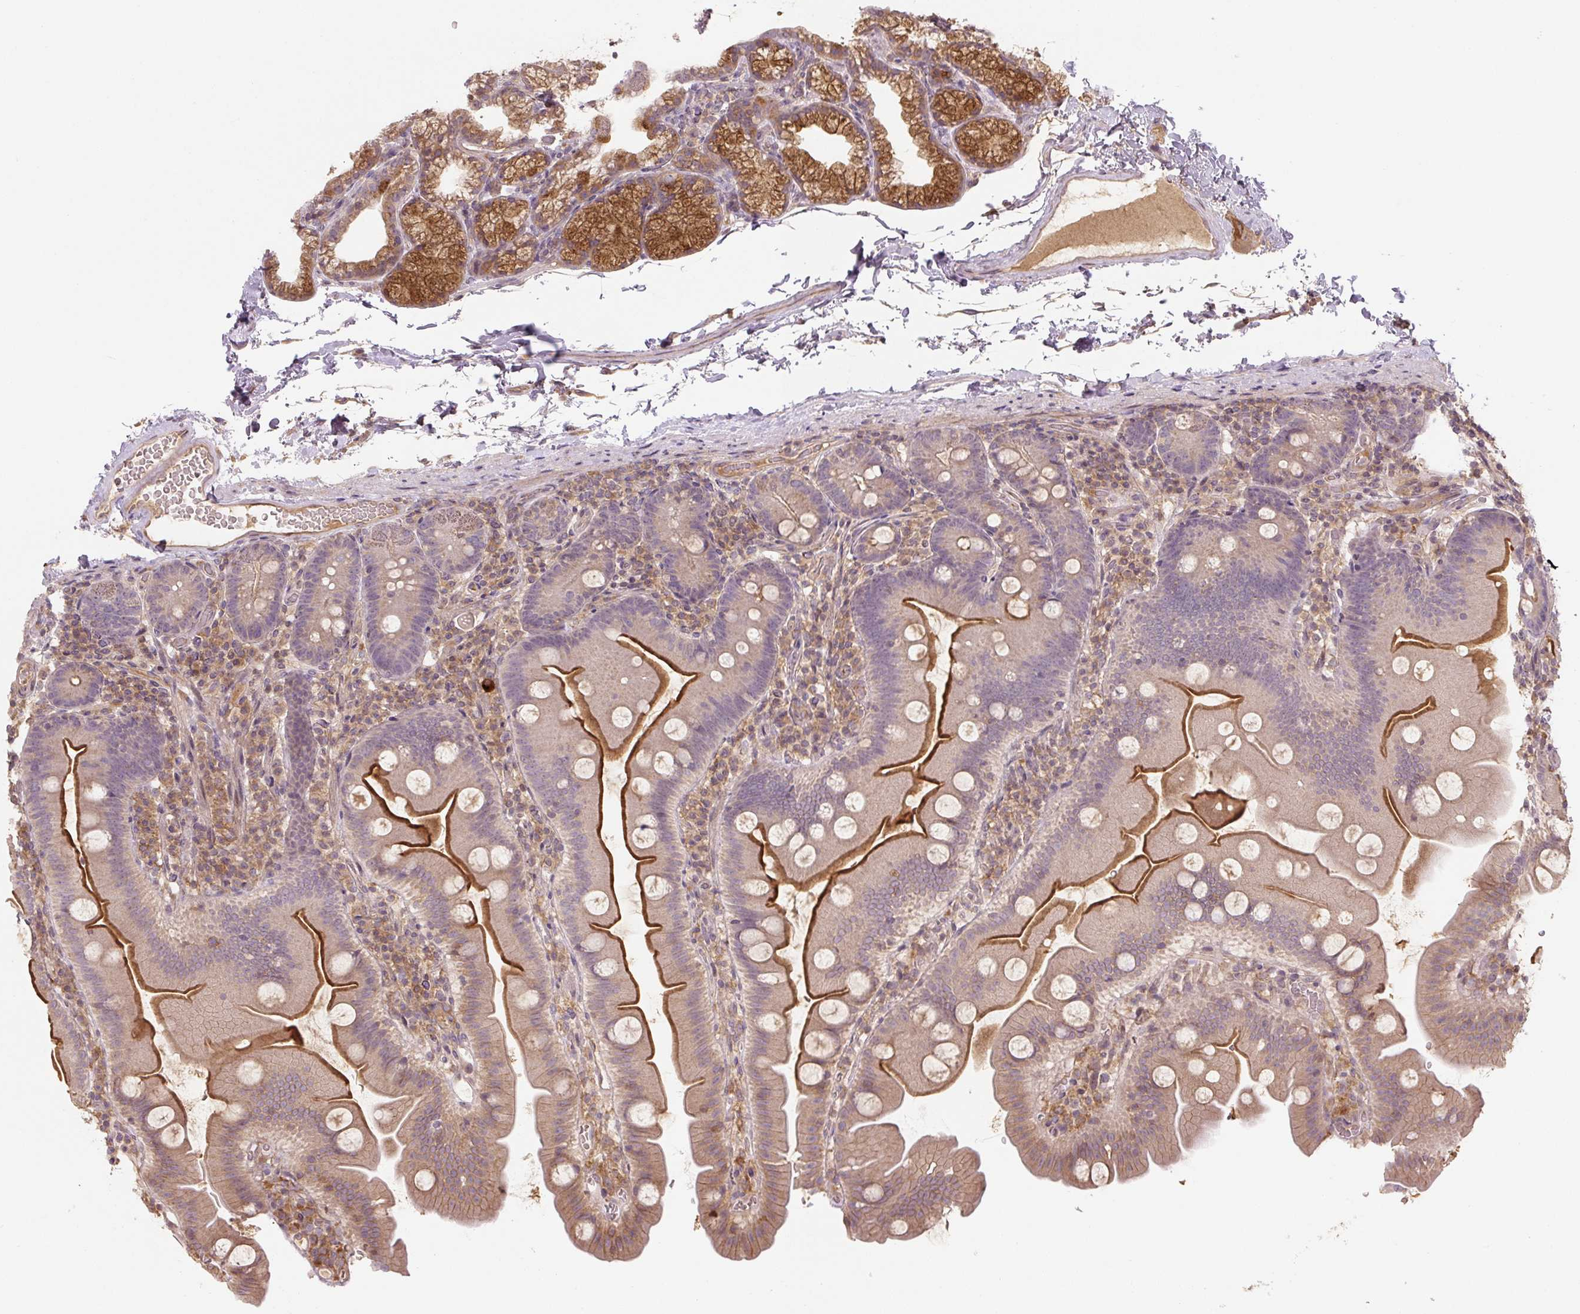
{"staining": {"intensity": "strong", "quantity": "25%-75%", "location": "cytoplasmic/membranous"}, "tissue": "small intestine", "cell_type": "Glandular cells", "image_type": "normal", "snomed": [{"axis": "morphology", "description": "Normal tissue, NOS"}, {"axis": "topography", "description": "Small intestine"}], "caption": "This histopathology image shows immunohistochemistry (IHC) staining of benign human small intestine, with high strong cytoplasmic/membranous positivity in approximately 25%-75% of glandular cells.", "gene": "C2orf73", "patient": {"sex": "female", "age": 68}}